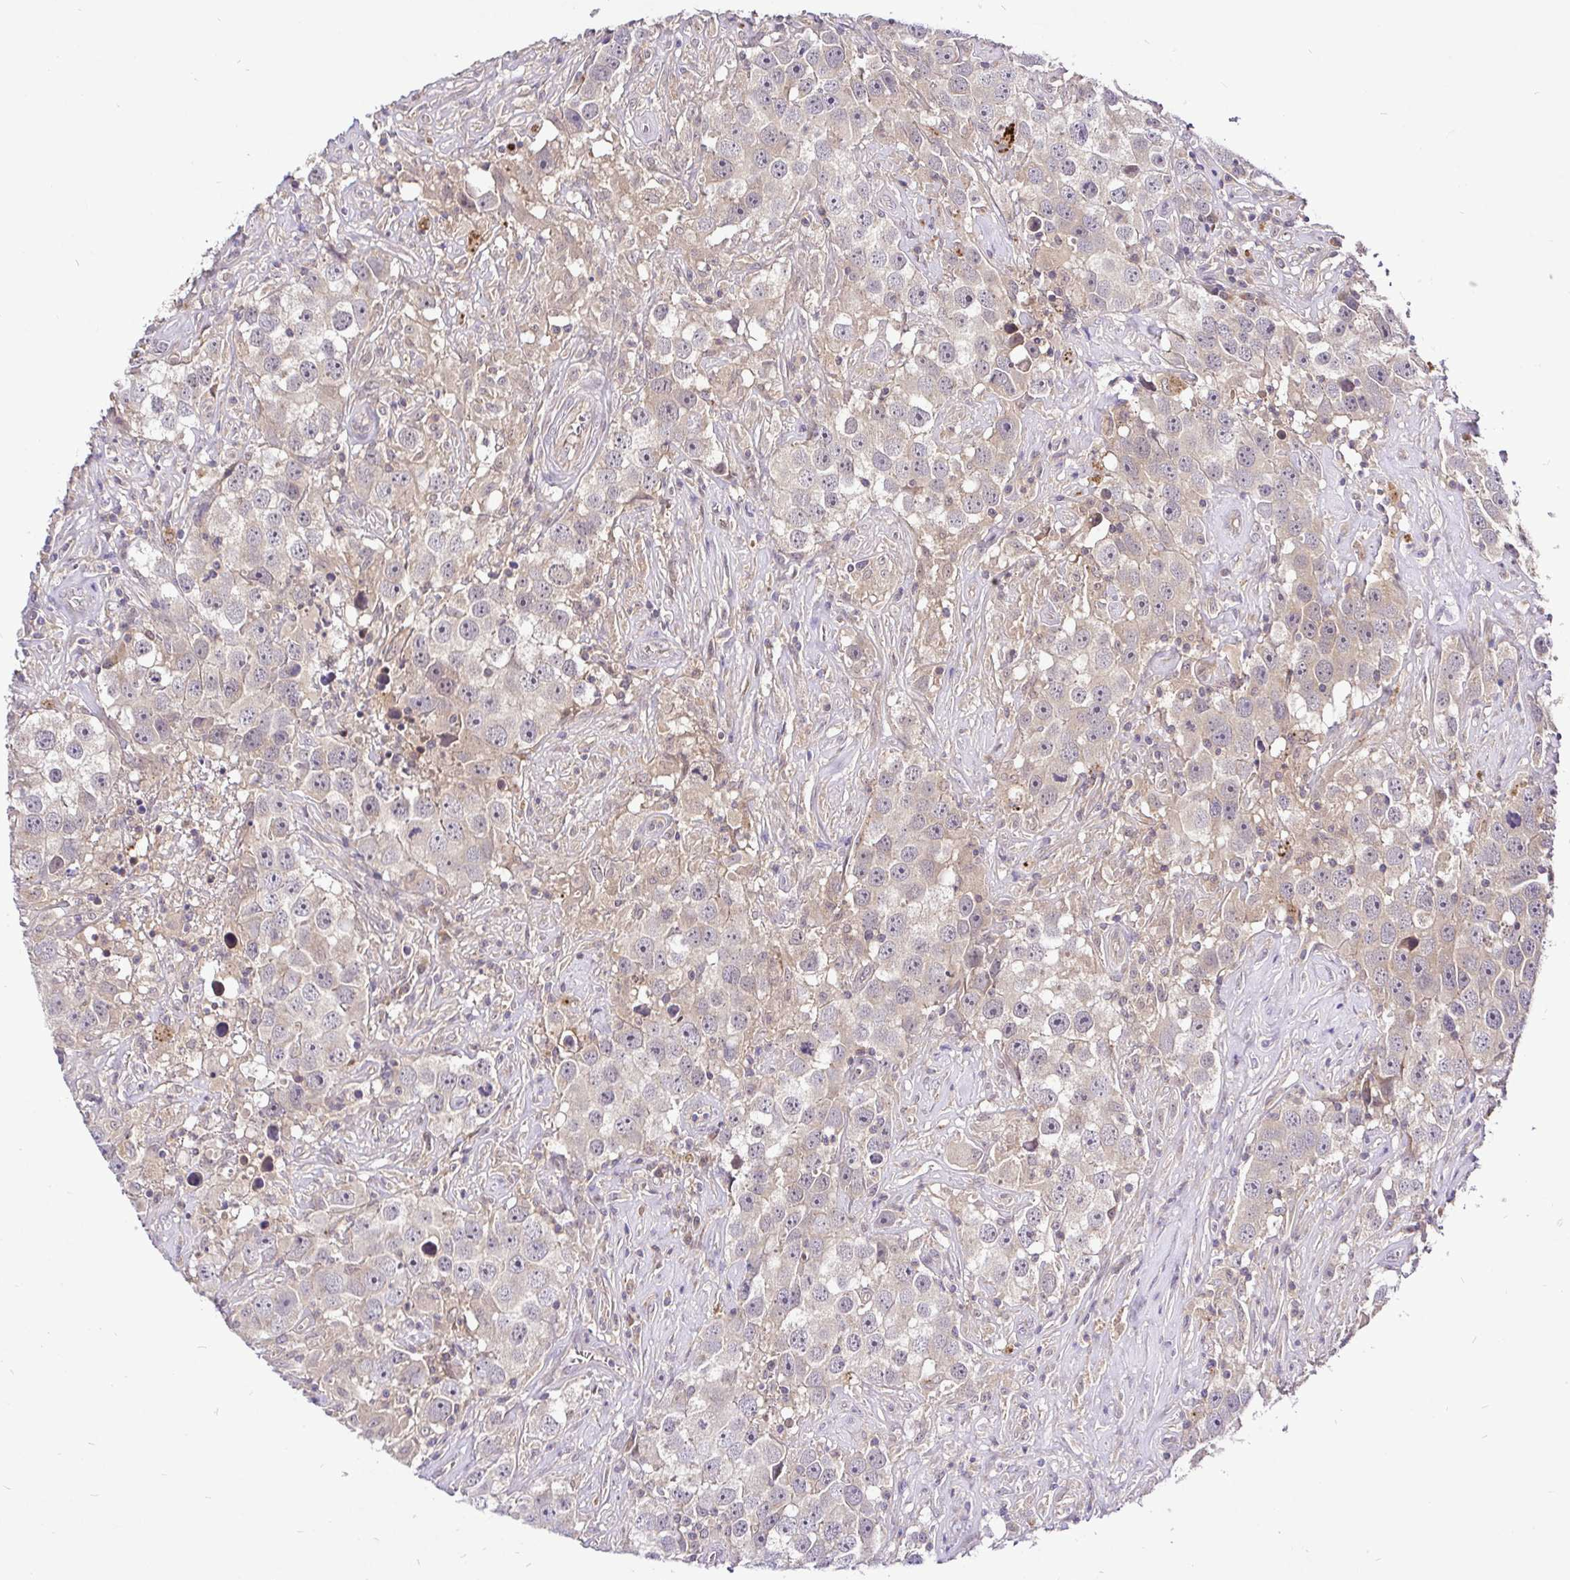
{"staining": {"intensity": "weak", "quantity": "25%-75%", "location": "cytoplasmic/membranous"}, "tissue": "testis cancer", "cell_type": "Tumor cells", "image_type": "cancer", "snomed": [{"axis": "morphology", "description": "Seminoma, NOS"}, {"axis": "topography", "description": "Testis"}], "caption": "Weak cytoplasmic/membranous positivity for a protein is appreciated in about 25%-75% of tumor cells of seminoma (testis) using IHC.", "gene": "UBE2M", "patient": {"sex": "male", "age": 49}}